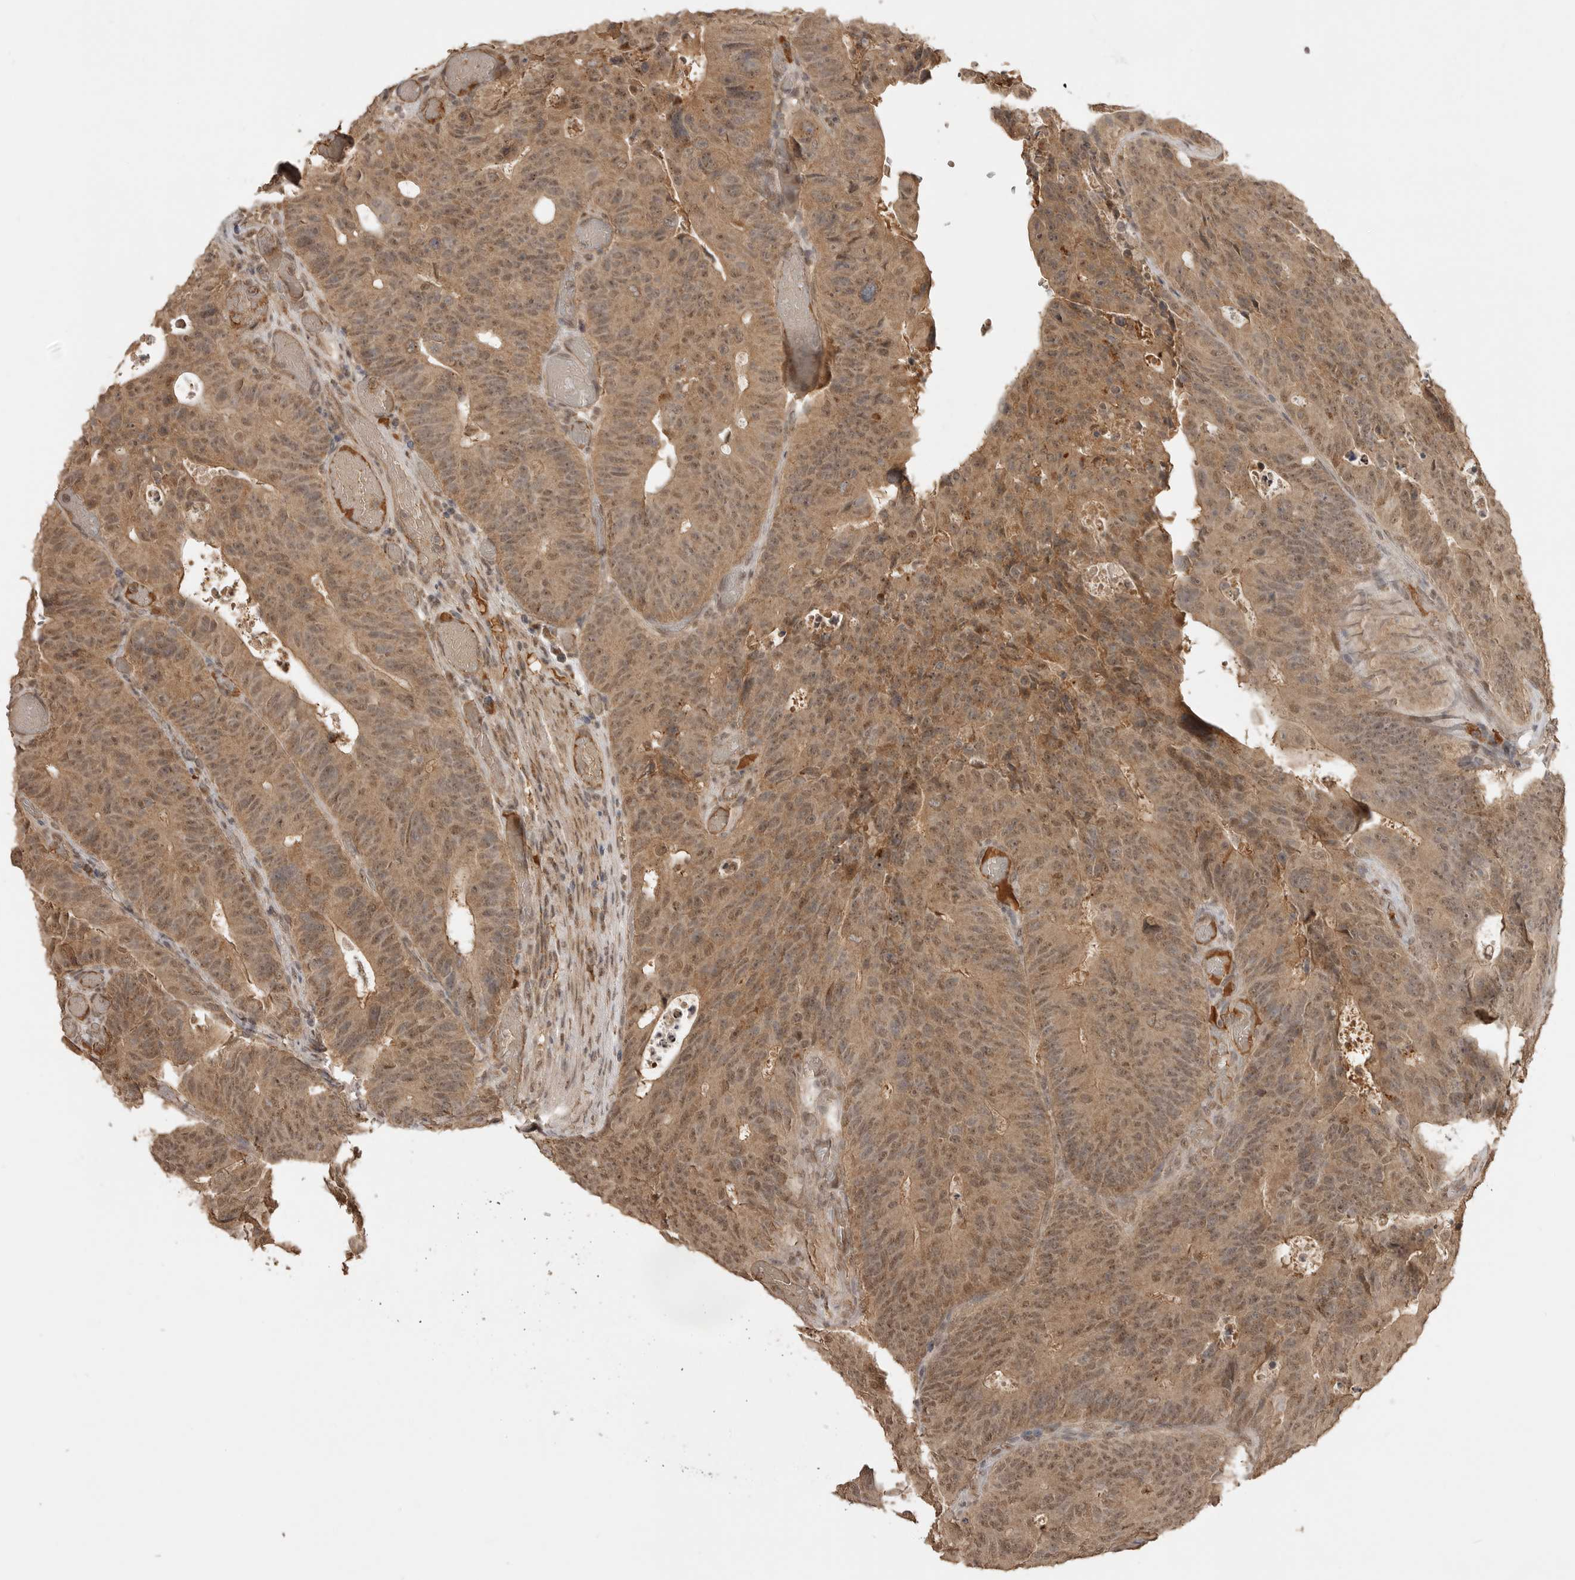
{"staining": {"intensity": "moderate", "quantity": ">75%", "location": "cytoplasmic/membranous,nuclear"}, "tissue": "colorectal cancer", "cell_type": "Tumor cells", "image_type": "cancer", "snomed": [{"axis": "morphology", "description": "Adenocarcinoma, NOS"}, {"axis": "topography", "description": "Colon"}], "caption": "This micrograph displays immunohistochemistry (IHC) staining of adenocarcinoma (colorectal), with medium moderate cytoplasmic/membranous and nuclear staining in approximately >75% of tumor cells.", "gene": "ASPSCR1", "patient": {"sex": "male", "age": 87}}